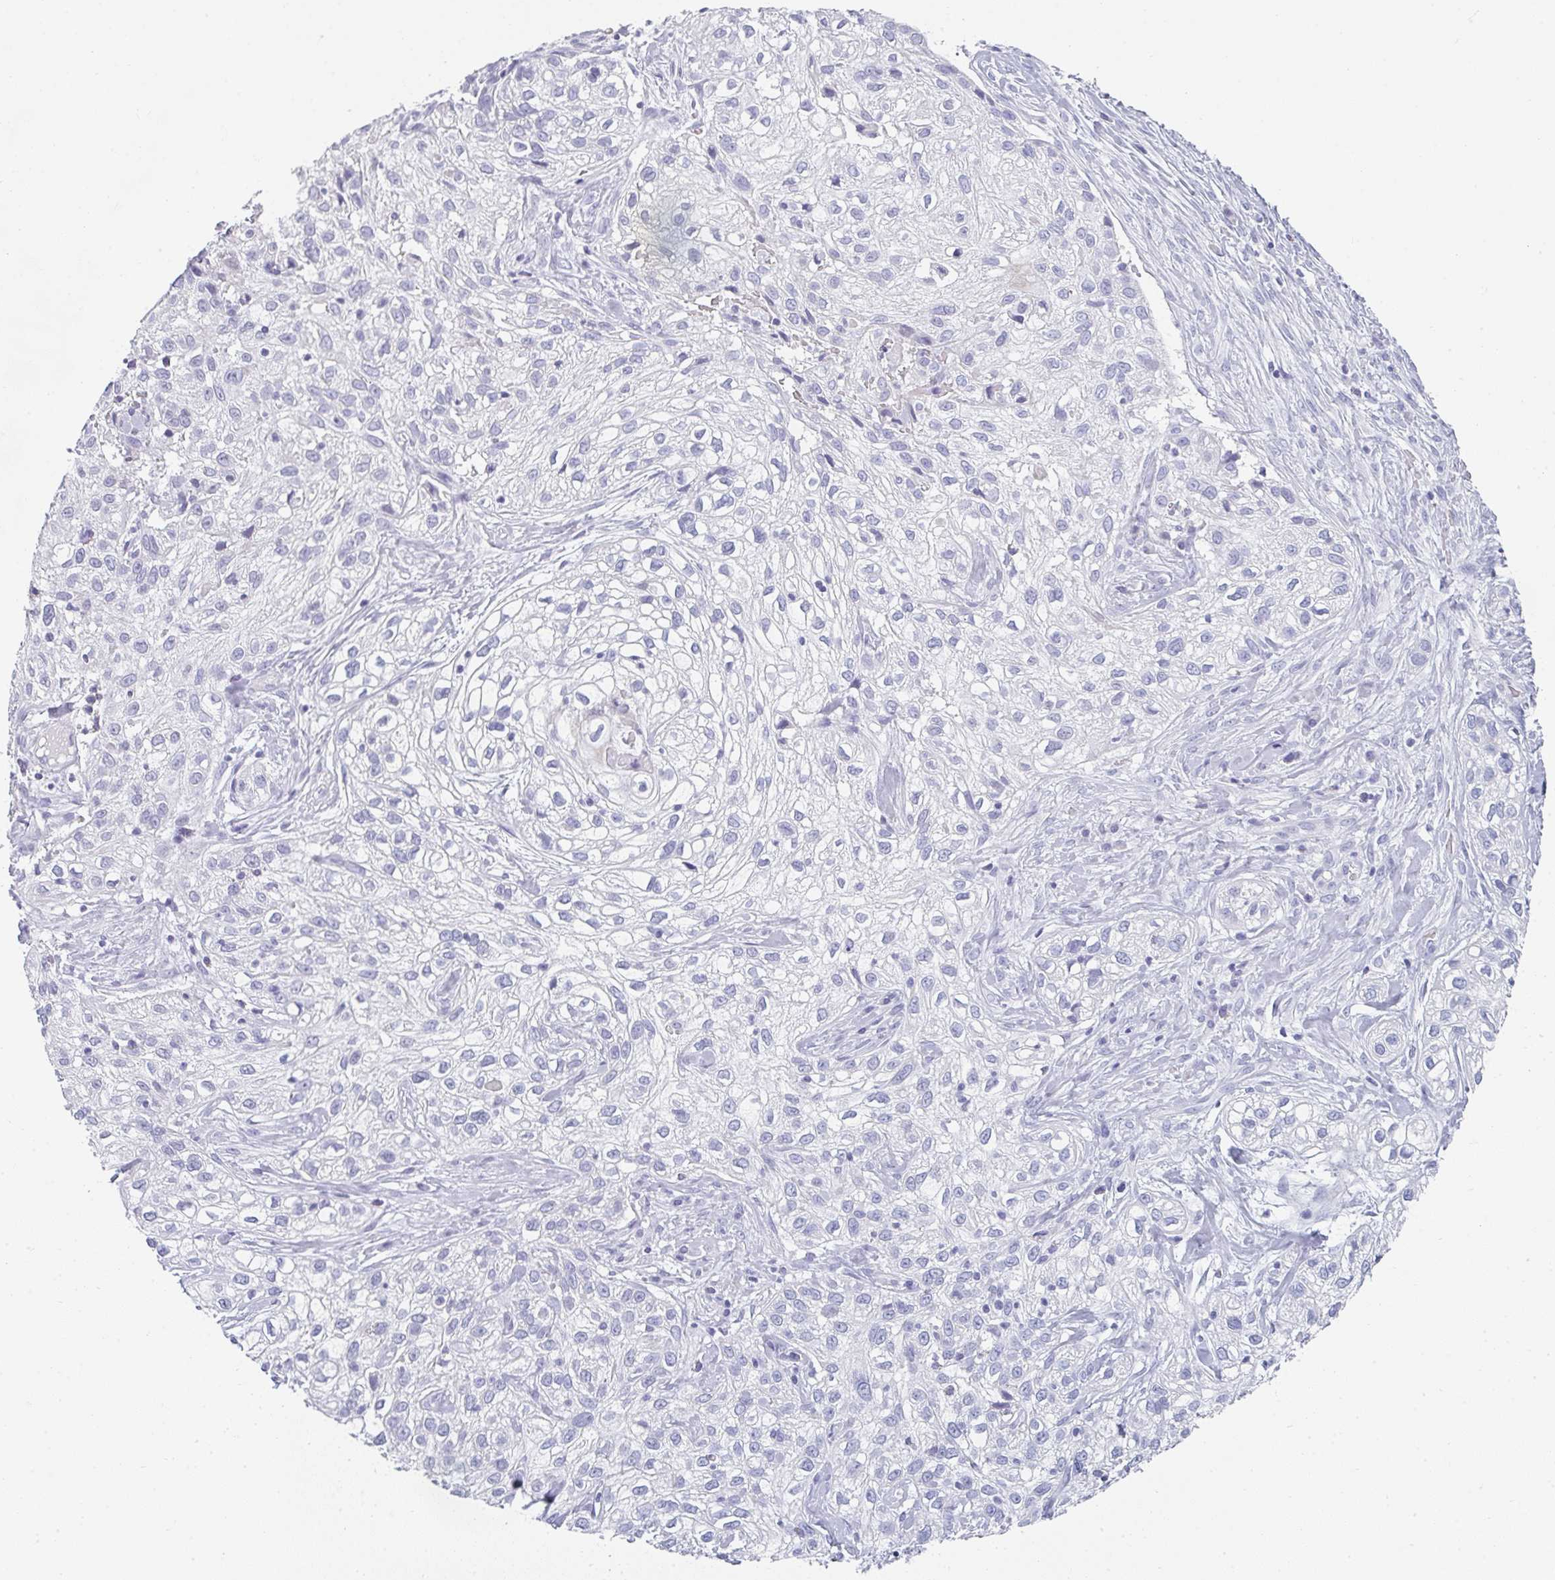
{"staining": {"intensity": "negative", "quantity": "none", "location": "none"}, "tissue": "skin cancer", "cell_type": "Tumor cells", "image_type": "cancer", "snomed": [{"axis": "morphology", "description": "Squamous cell carcinoma, NOS"}, {"axis": "topography", "description": "Skin"}], "caption": "A micrograph of human skin cancer (squamous cell carcinoma) is negative for staining in tumor cells. (DAB (3,3'-diaminobenzidine) immunohistochemistry (IHC), high magnification).", "gene": "NEU2", "patient": {"sex": "male", "age": 82}}